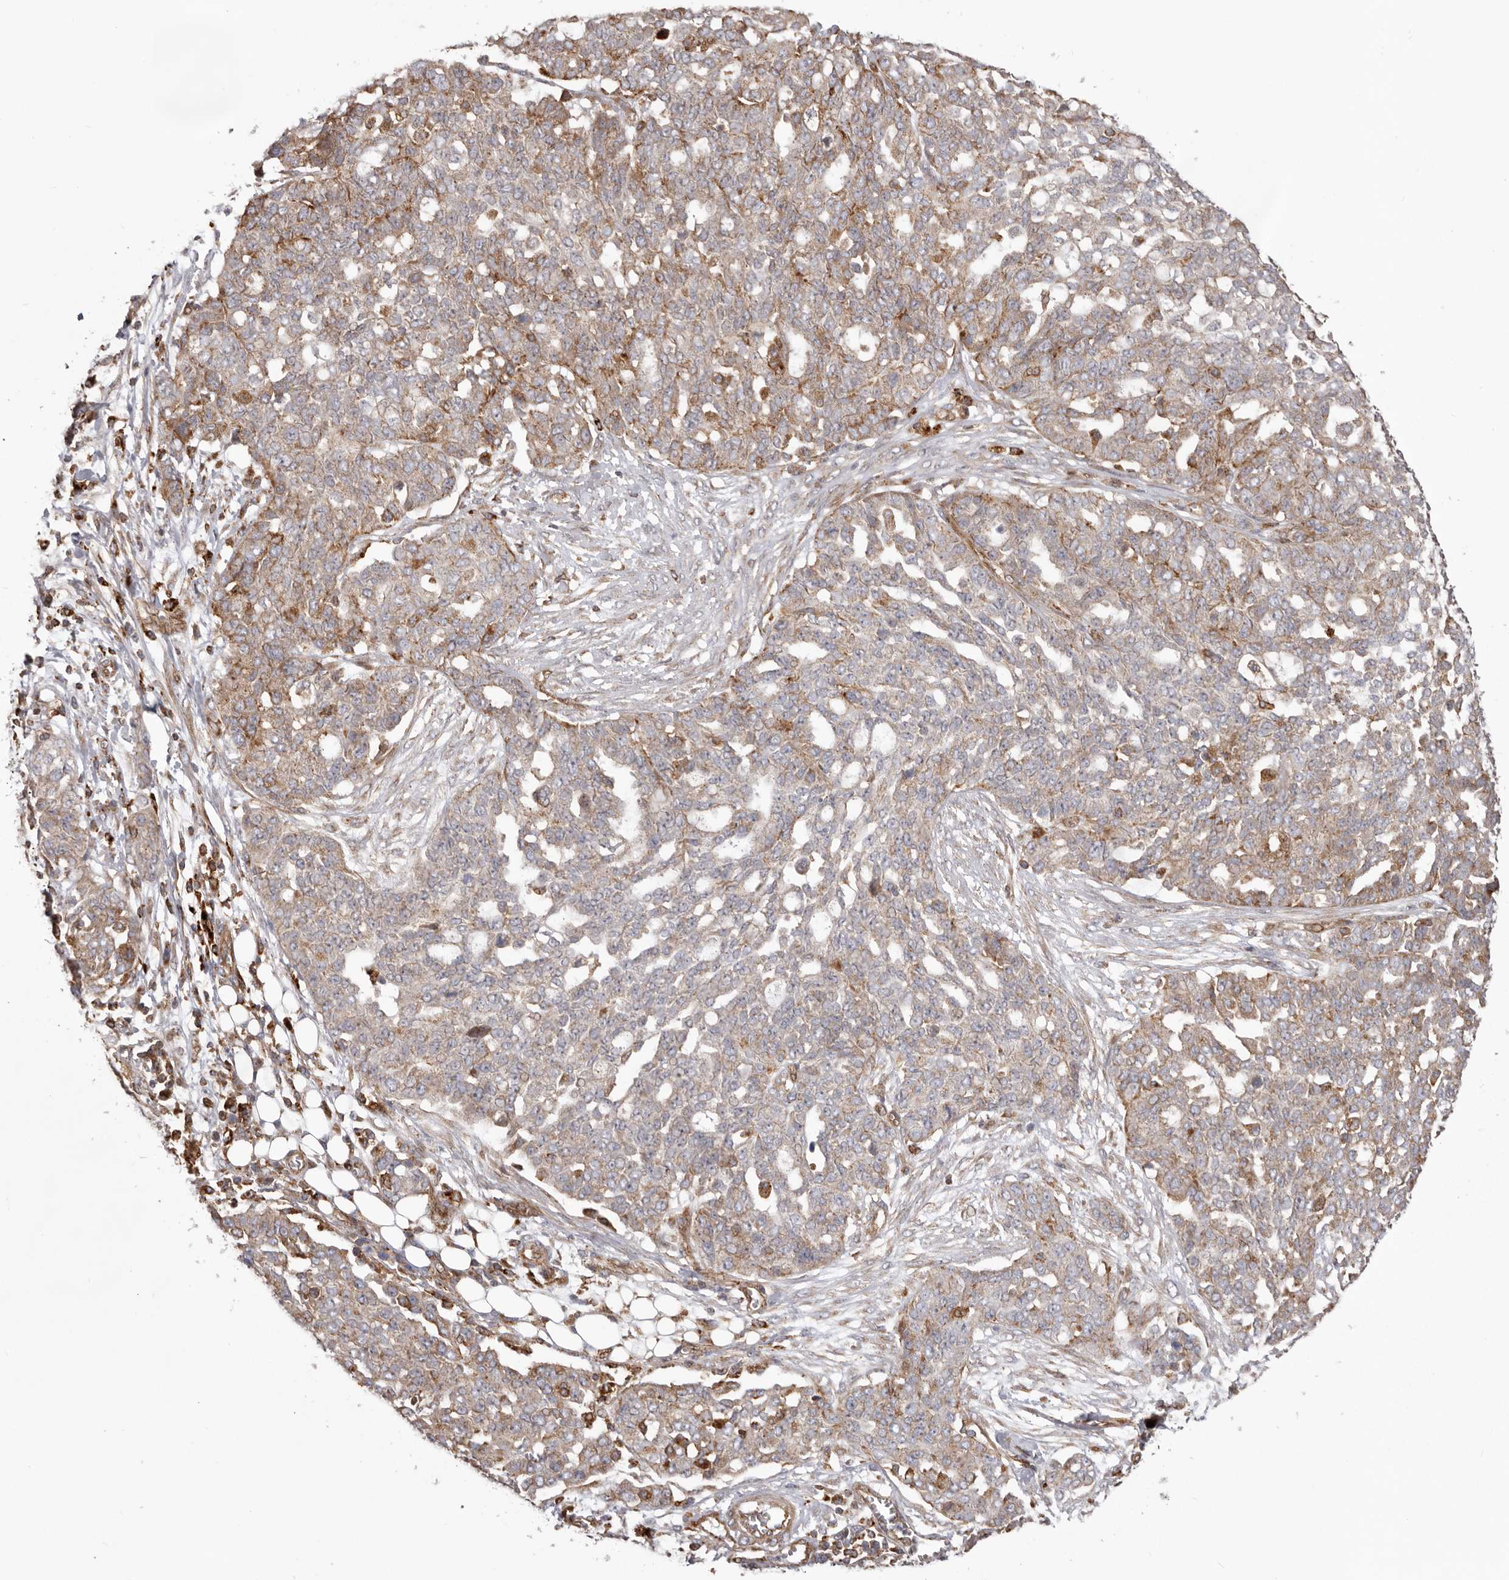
{"staining": {"intensity": "weak", "quantity": ">75%", "location": "cytoplasmic/membranous"}, "tissue": "ovarian cancer", "cell_type": "Tumor cells", "image_type": "cancer", "snomed": [{"axis": "morphology", "description": "Cystadenocarcinoma, serous, NOS"}, {"axis": "topography", "description": "Soft tissue"}, {"axis": "topography", "description": "Ovary"}], "caption": "Ovarian serous cystadenocarcinoma tissue displays weak cytoplasmic/membranous staining in approximately >75% of tumor cells", "gene": "NUP43", "patient": {"sex": "female", "age": 57}}